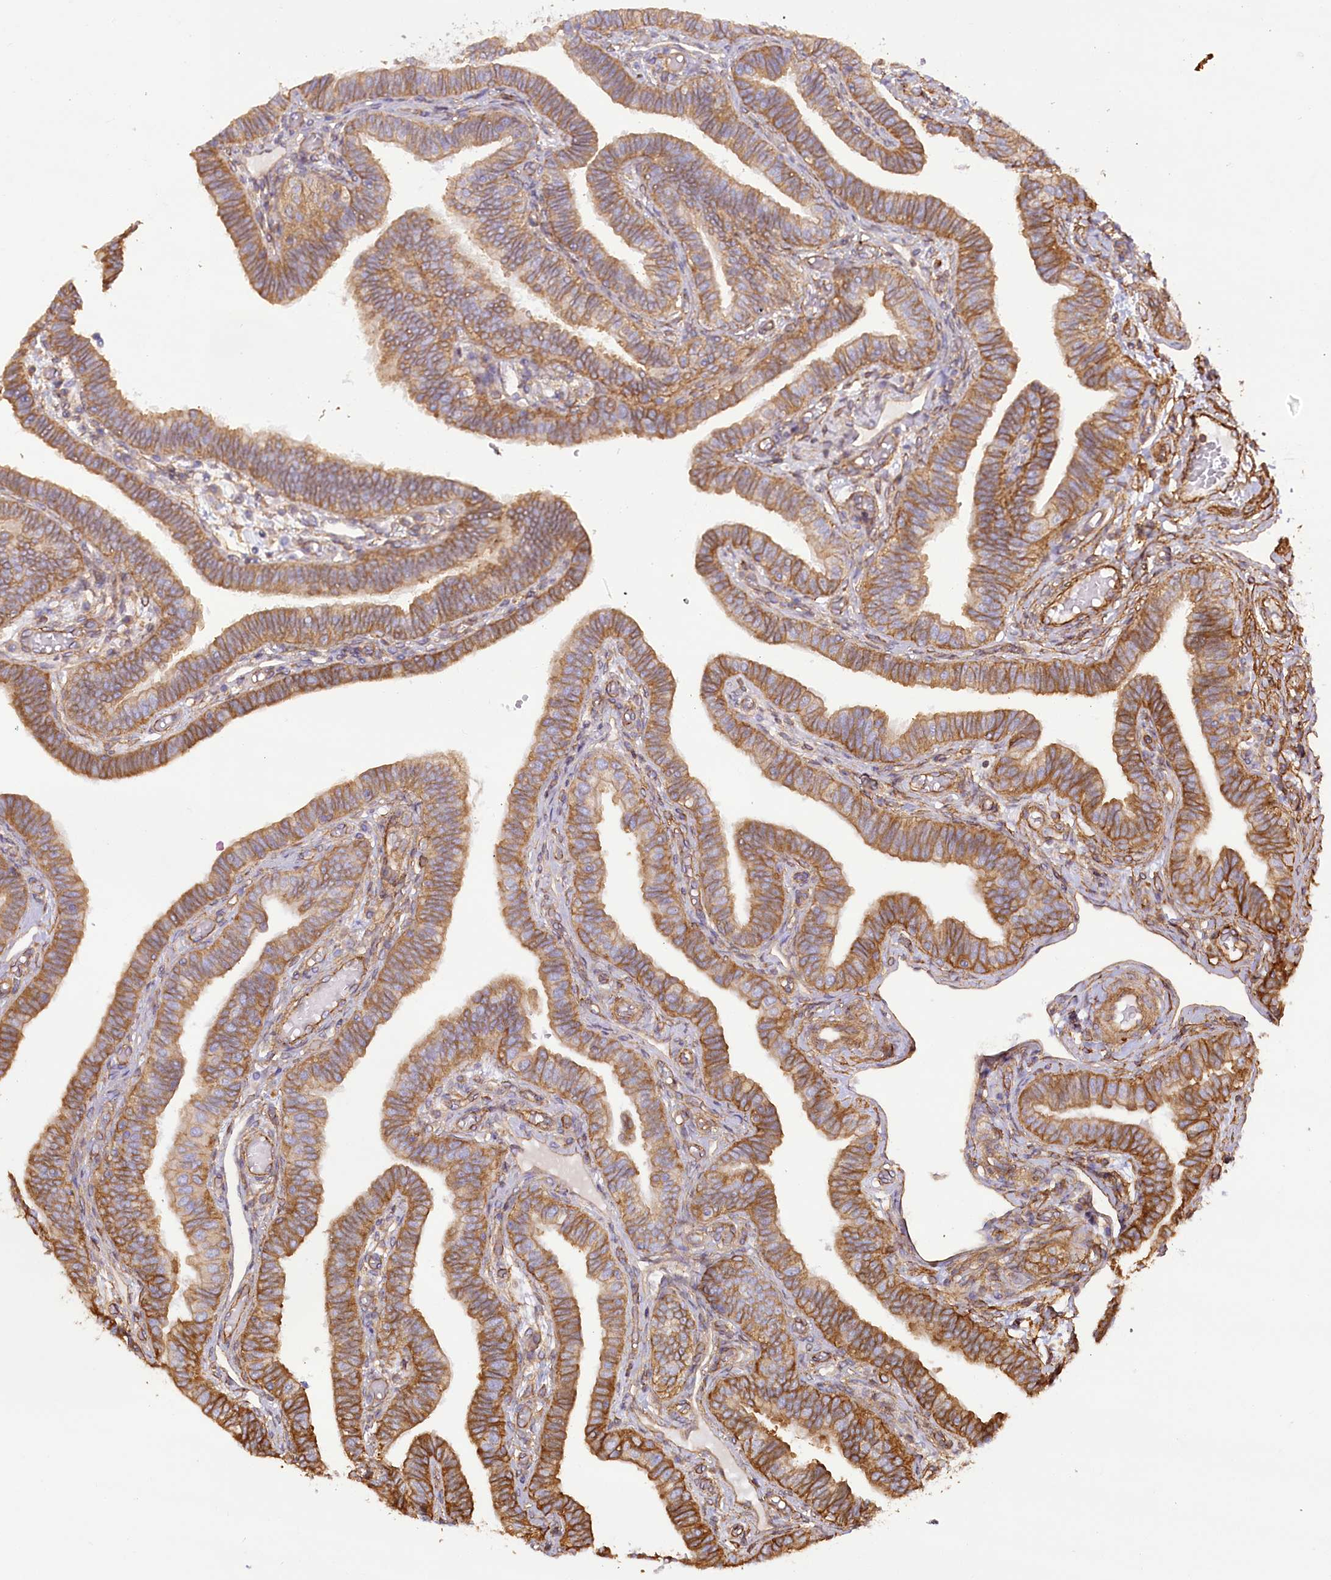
{"staining": {"intensity": "moderate", "quantity": ">75%", "location": "cytoplasmic/membranous"}, "tissue": "fallopian tube", "cell_type": "Glandular cells", "image_type": "normal", "snomed": [{"axis": "morphology", "description": "Normal tissue, NOS"}, {"axis": "topography", "description": "Fallopian tube"}], "caption": "Glandular cells reveal medium levels of moderate cytoplasmic/membranous staining in approximately >75% of cells in benign fallopian tube. (DAB (3,3'-diaminobenzidine) IHC with brightfield microscopy, high magnification).", "gene": "SYNPO2", "patient": {"sex": "female", "age": 39}}